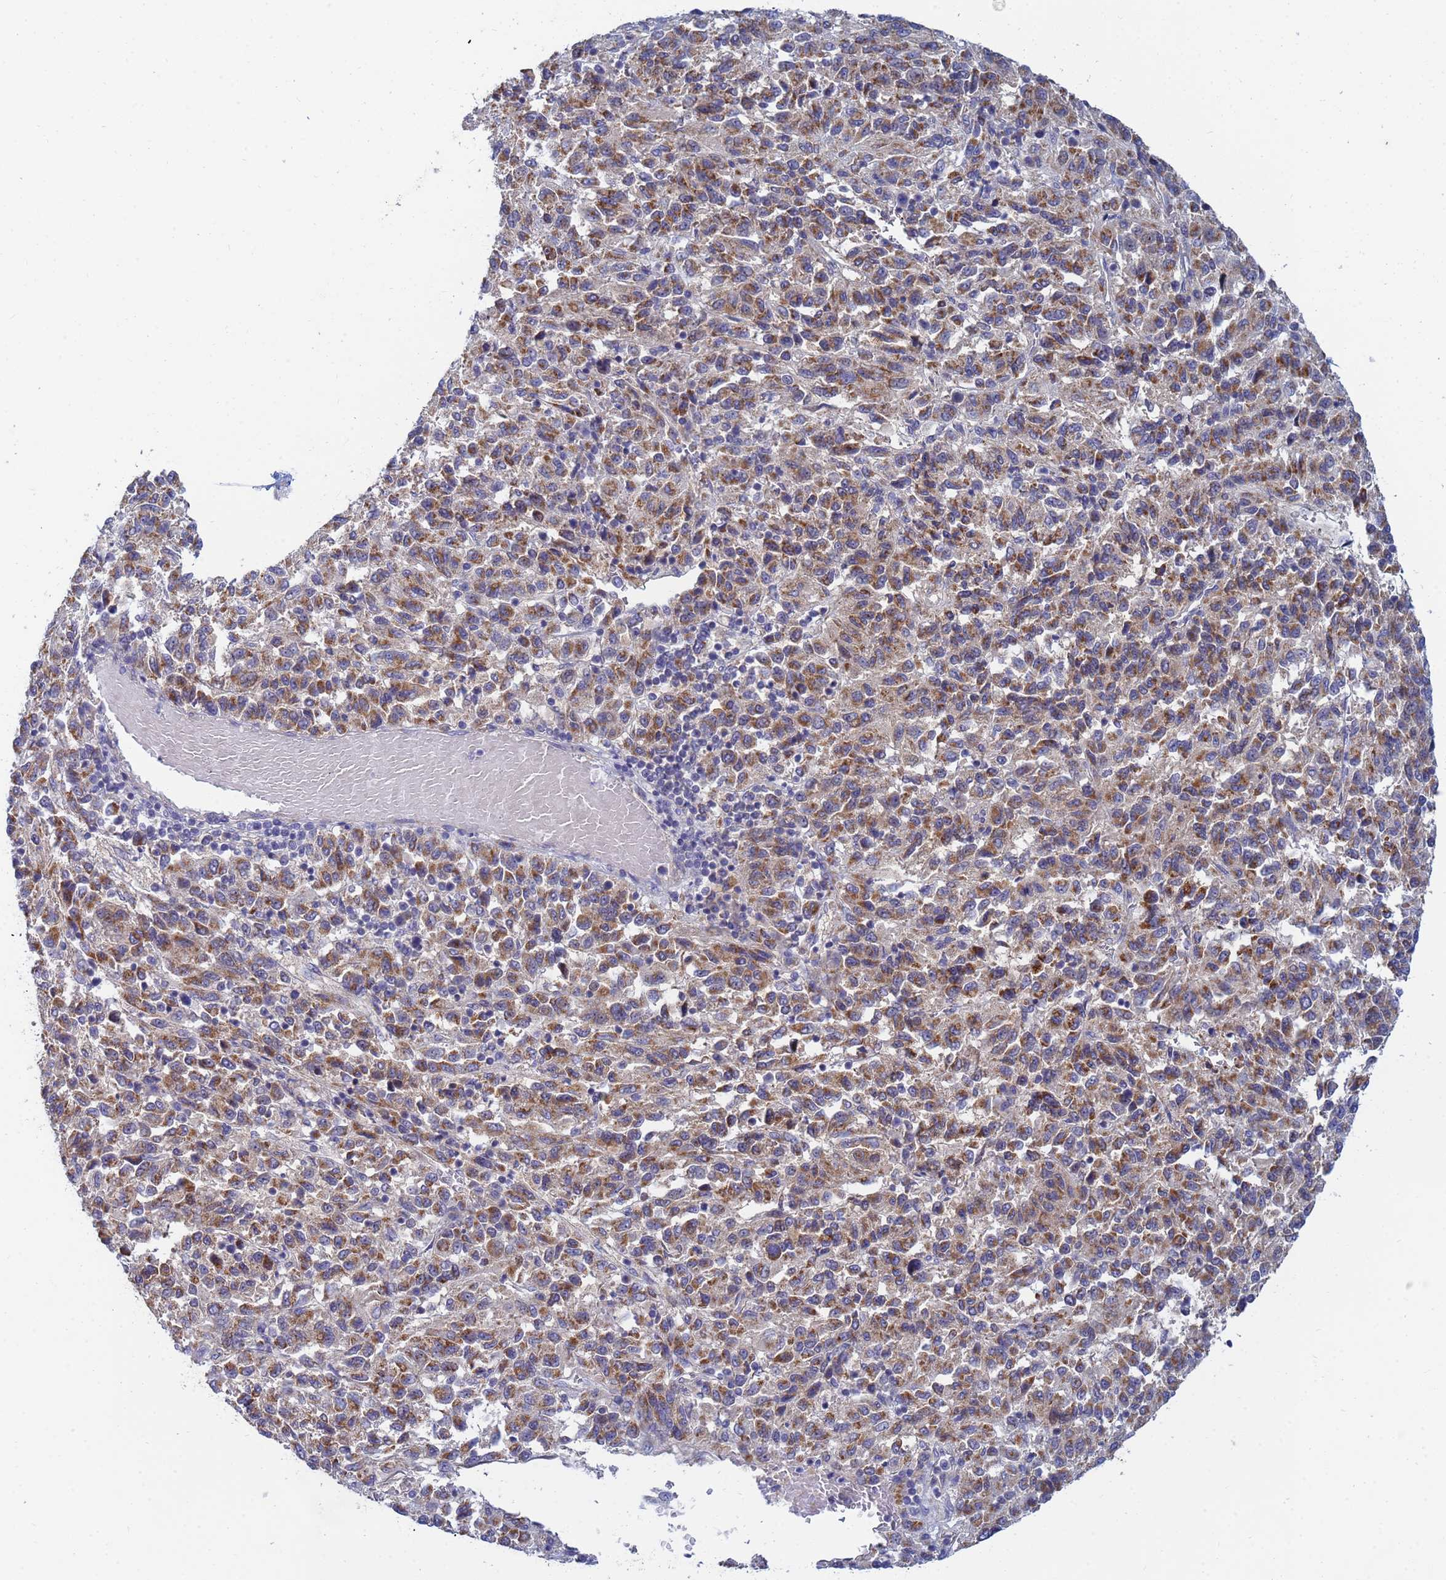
{"staining": {"intensity": "moderate", "quantity": ">75%", "location": "cytoplasmic/membranous"}, "tissue": "melanoma", "cell_type": "Tumor cells", "image_type": "cancer", "snomed": [{"axis": "morphology", "description": "Malignant melanoma, Metastatic site"}, {"axis": "topography", "description": "Lung"}], "caption": "Immunohistochemistry photomicrograph of neoplastic tissue: human malignant melanoma (metastatic site) stained using immunohistochemistry reveals medium levels of moderate protein expression localized specifically in the cytoplasmic/membranous of tumor cells, appearing as a cytoplasmic/membranous brown color.", "gene": "SDR39U1", "patient": {"sex": "male", "age": 64}}